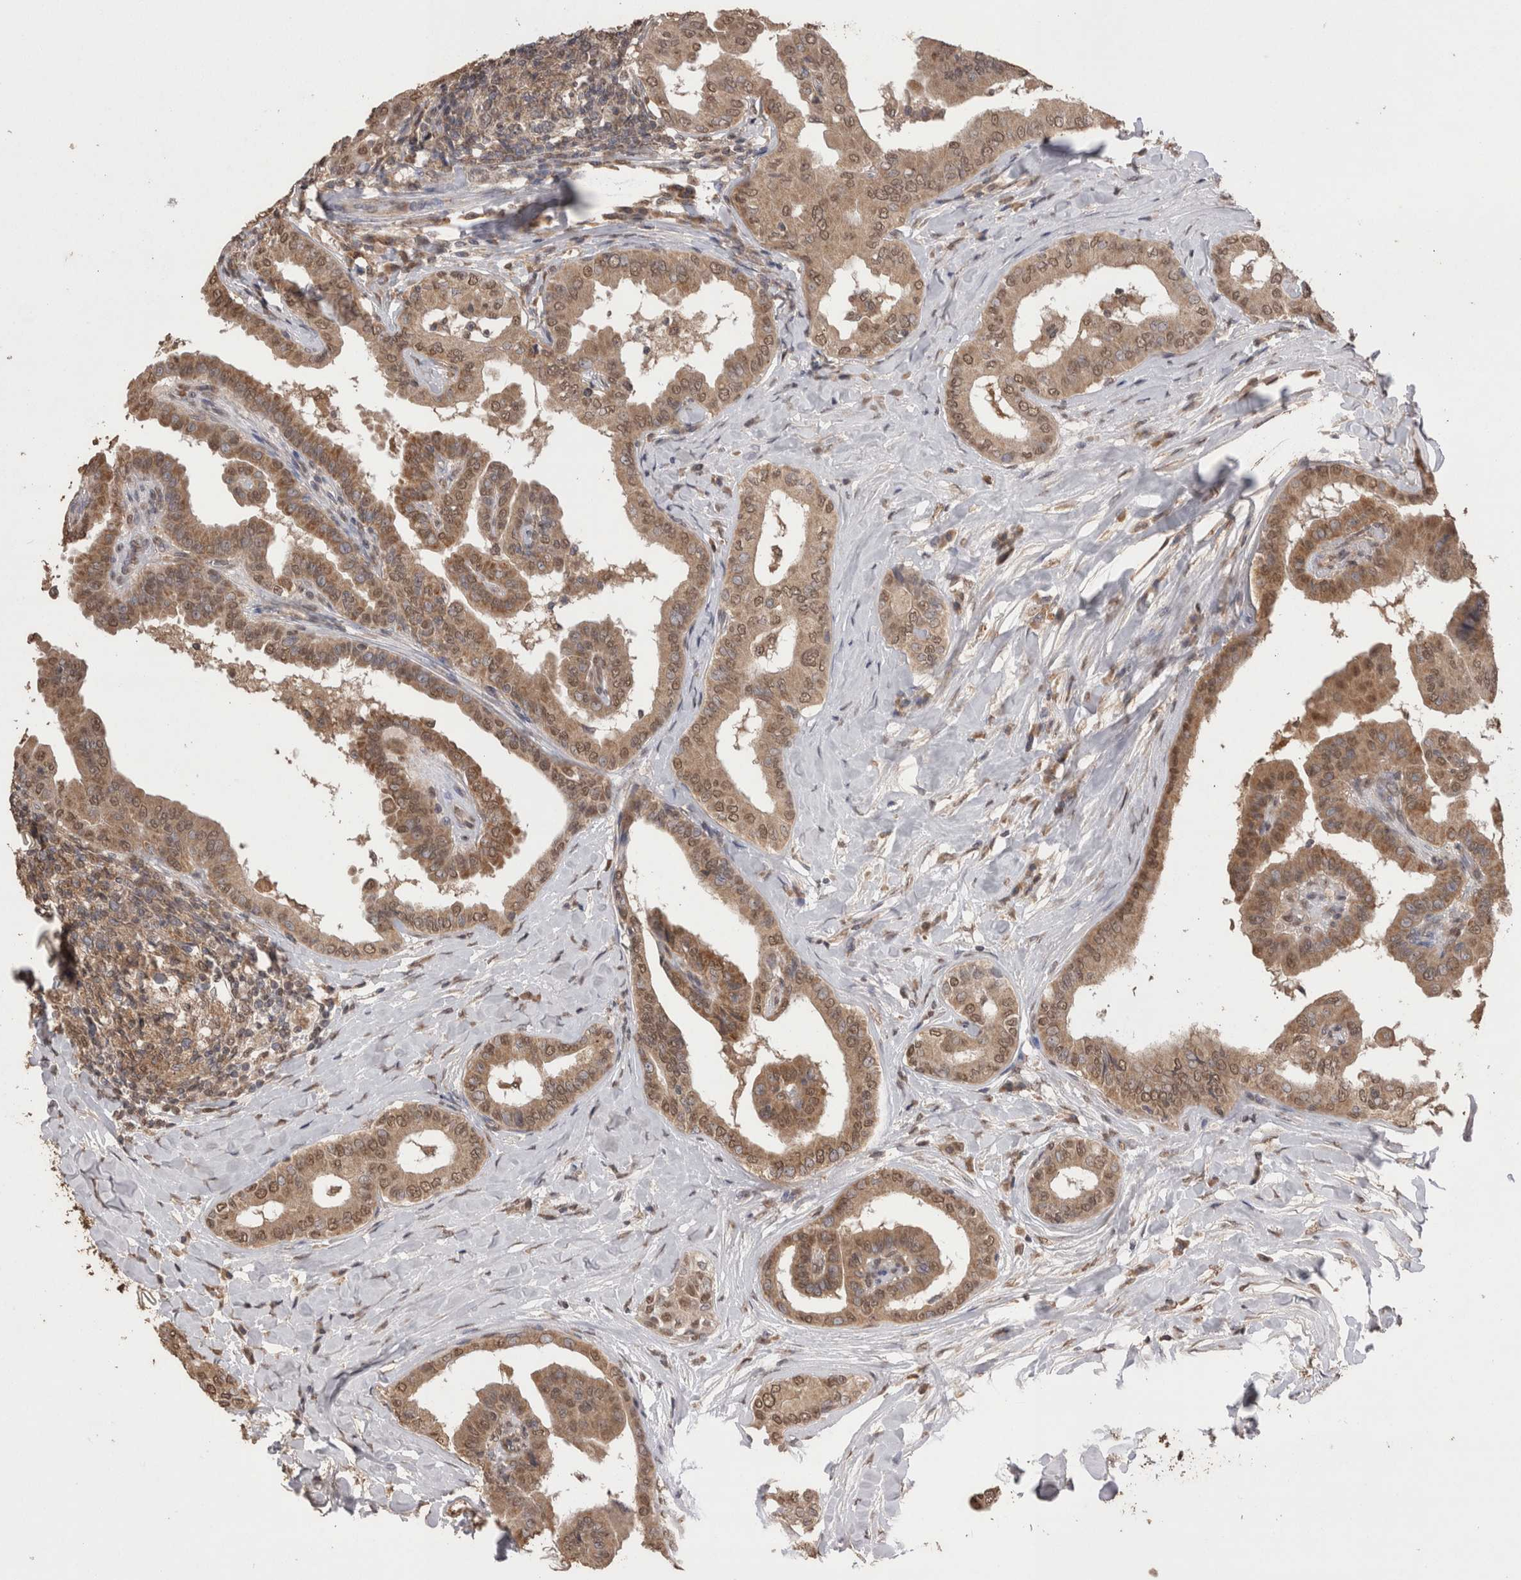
{"staining": {"intensity": "moderate", "quantity": ">75%", "location": "cytoplasmic/membranous,nuclear"}, "tissue": "thyroid cancer", "cell_type": "Tumor cells", "image_type": "cancer", "snomed": [{"axis": "morphology", "description": "Papillary adenocarcinoma, NOS"}, {"axis": "topography", "description": "Thyroid gland"}], "caption": "Approximately >75% of tumor cells in human thyroid papillary adenocarcinoma exhibit moderate cytoplasmic/membranous and nuclear protein staining as visualized by brown immunohistochemical staining.", "gene": "GRK5", "patient": {"sex": "male", "age": 33}}